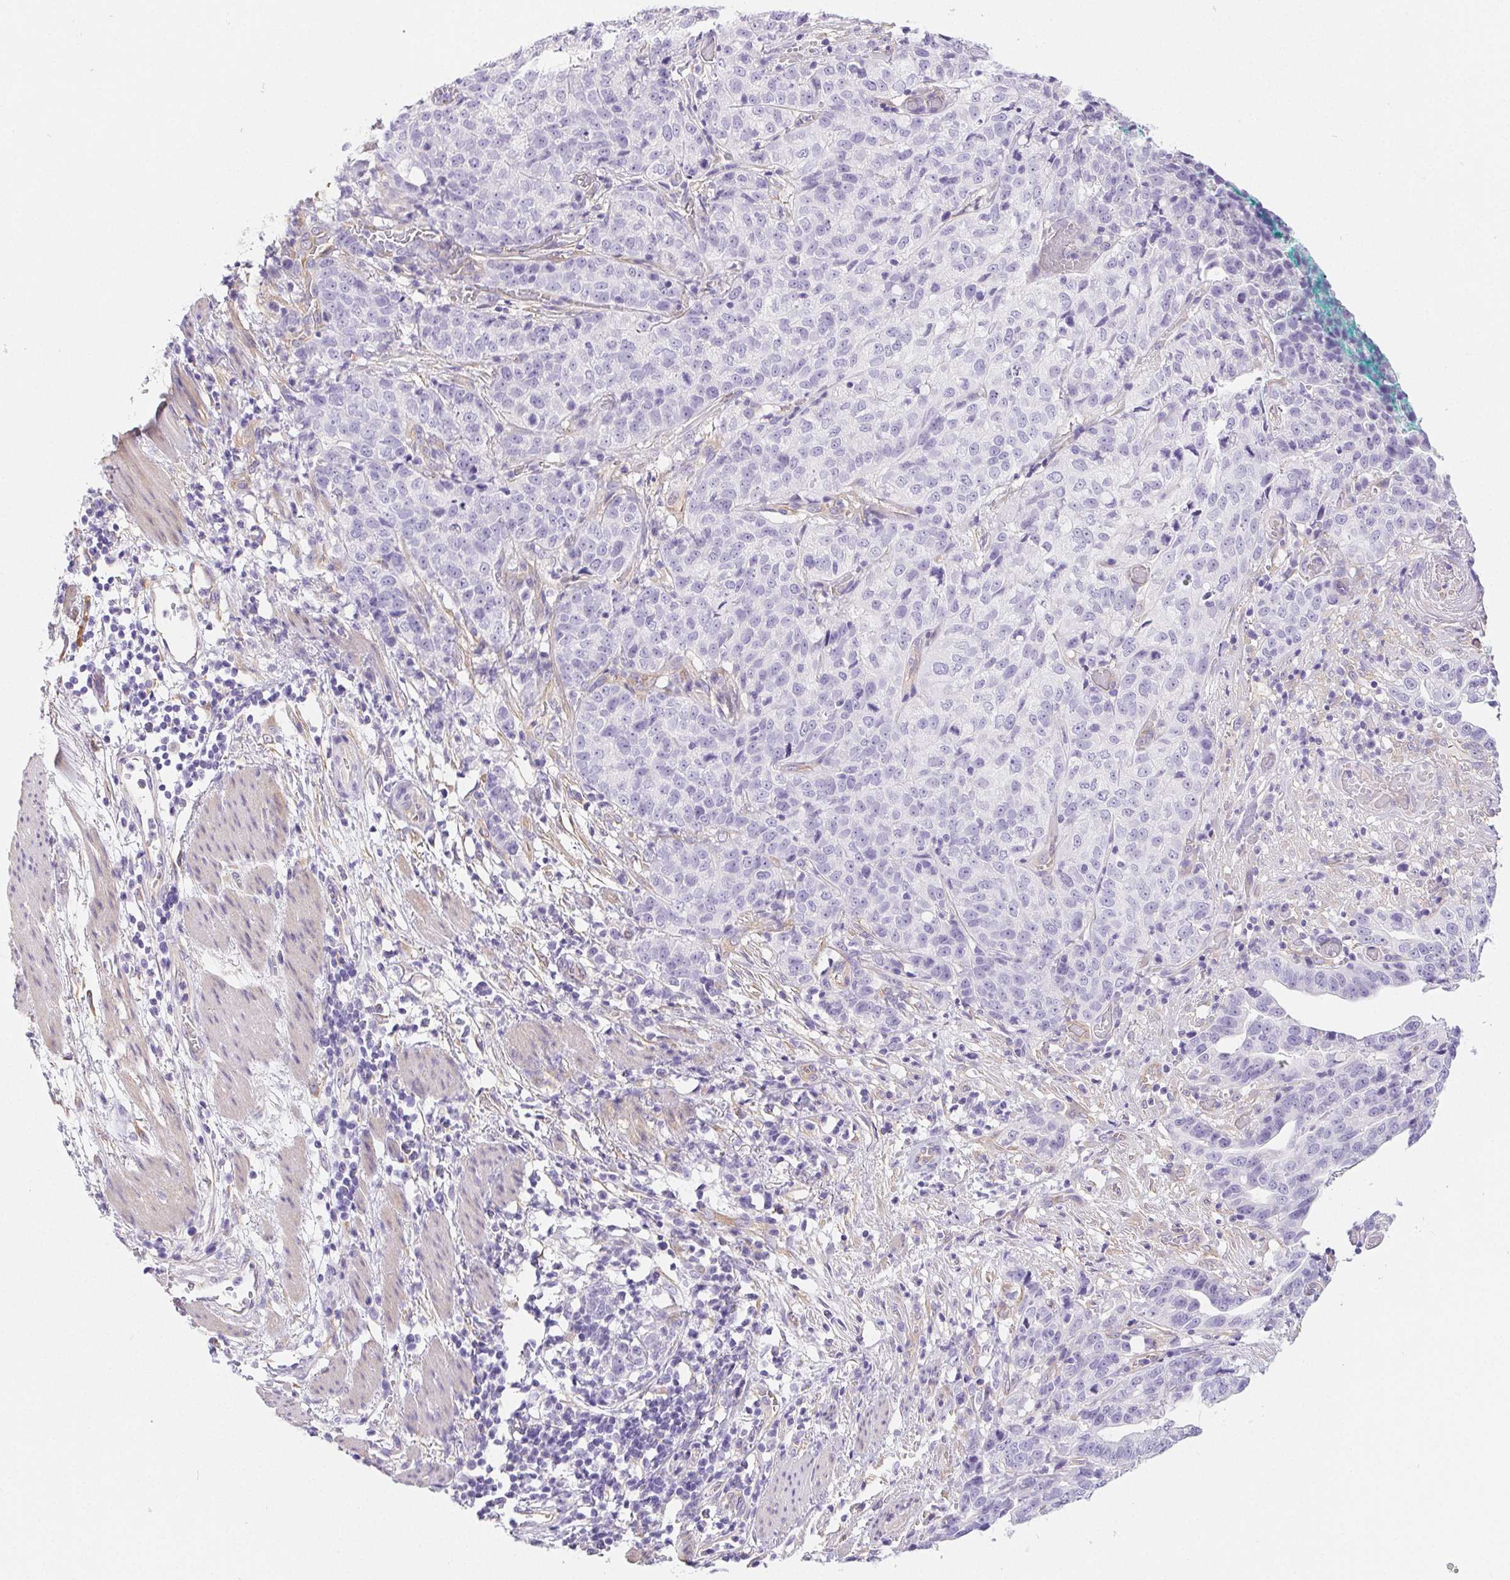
{"staining": {"intensity": "negative", "quantity": "none", "location": "none"}, "tissue": "stomach cancer", "cell_type": "Tumor cells", "image_type": "cancer", "snomed": [{"axis": "morphology", "description": "Adenocarcinoma, NOS"}, {"axis": "topography", "description": "Stomach, upper"}], "caption": "Image shows no protein expression in tumor cells of stomach cancer tissue.", "gene": "PNLIP", "patient": {"sex": "female", "age": 67}}